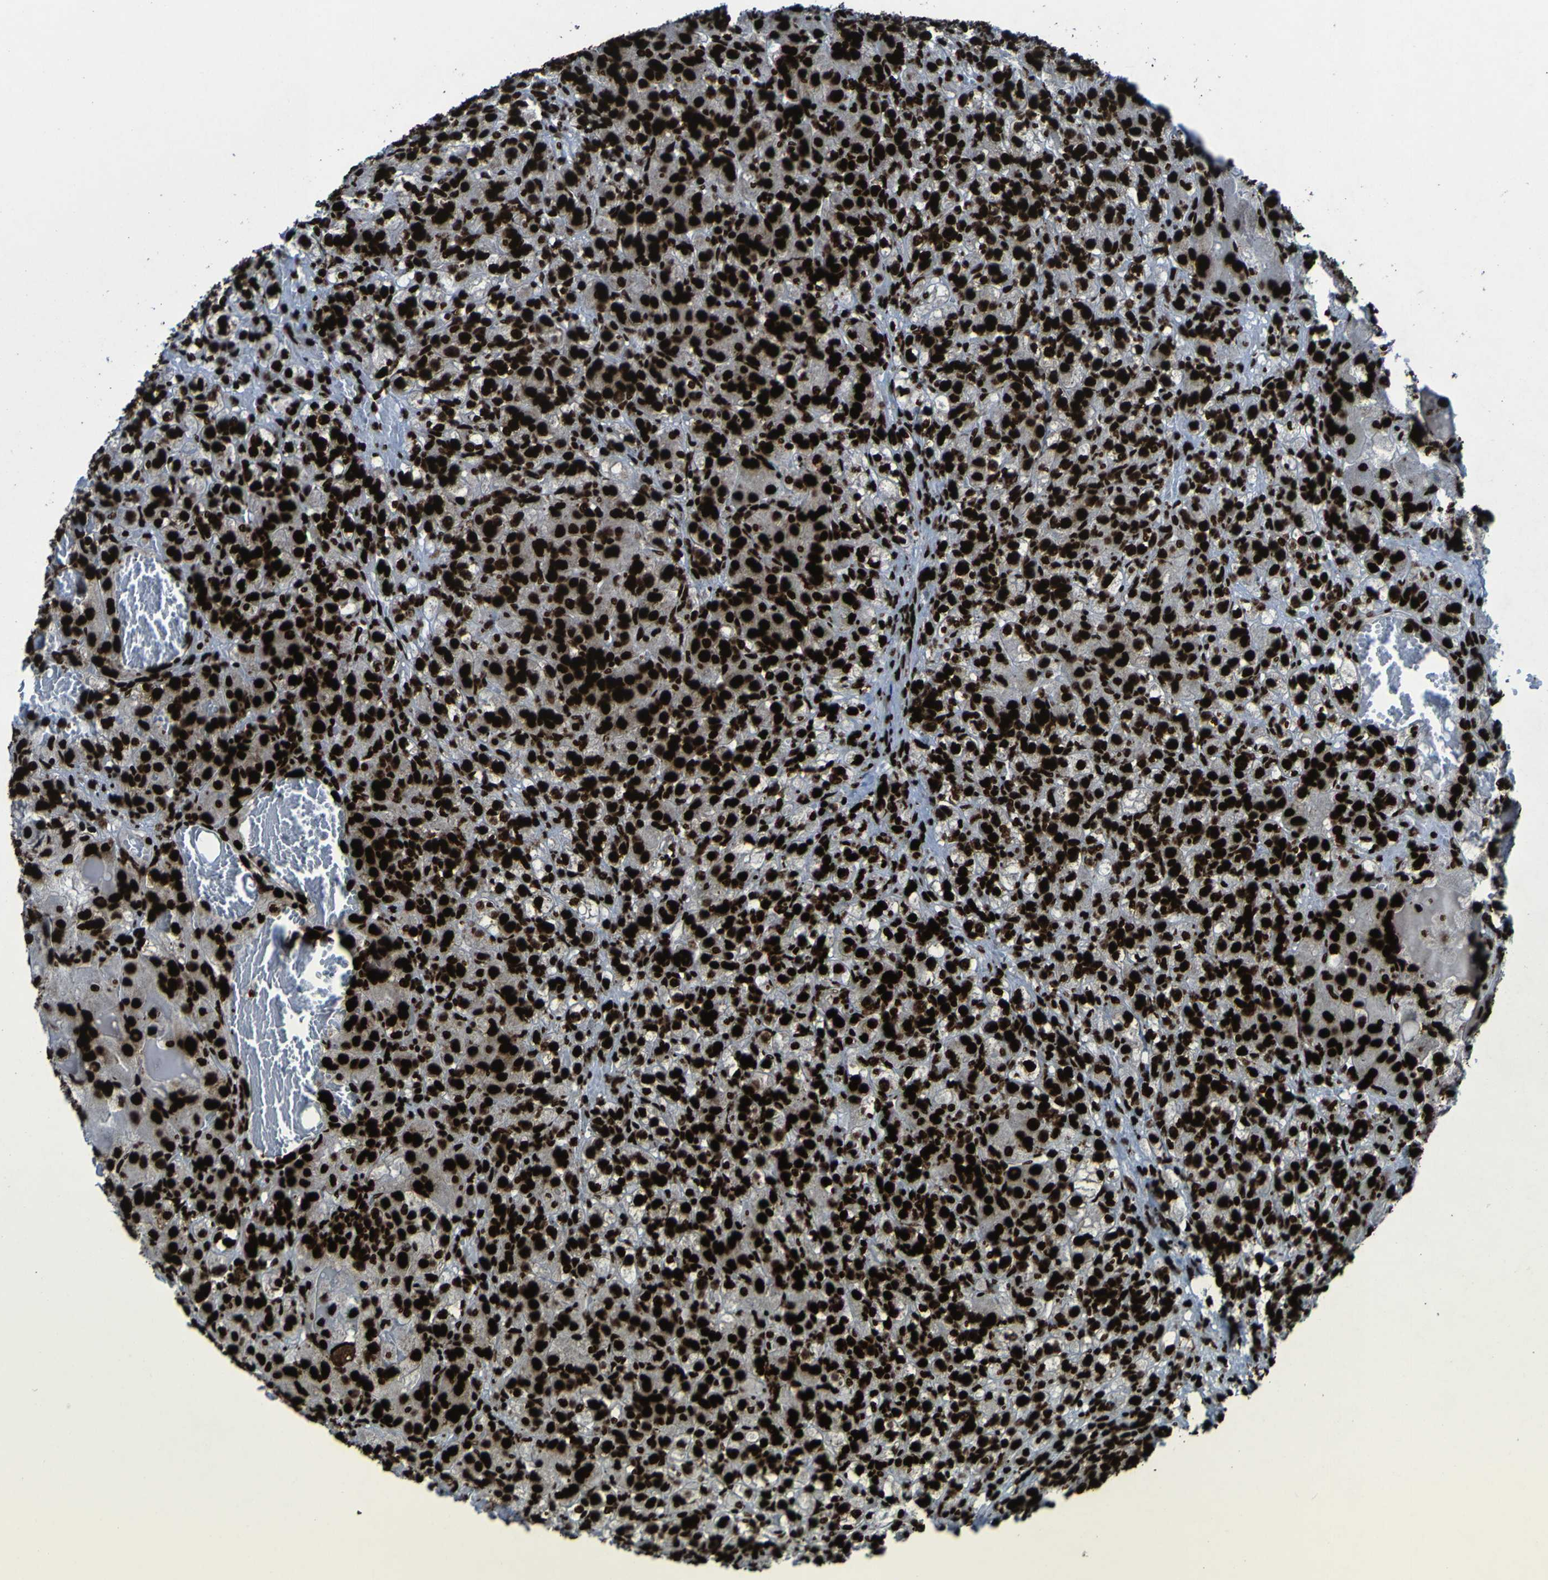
{"staining": {"intensity": "strong", "quantity": ">75%", "location": "nuclear"}, "tissue": "renal cancer", "cell_type": "Tumor cells", "image_type": "cancer", "snomed": [{"axis": "morphology", "description": "Adenocarcinoma, NOS"}, {"axis": "topography", "description": "Kidney"}], "caption": "Immunohistochemistry (IHC) staining of renal cancer, which reveals high levels of strong nuclear expression in approximately >75% of tumor cells indicating strong nuclear protein expression. The staining was performed using DAB (brown) for protein detection and nuclei were counterstained in hematoxylin (blue).", "gene": "NPM1", "patient": {"sex": "male", "age": 61}}